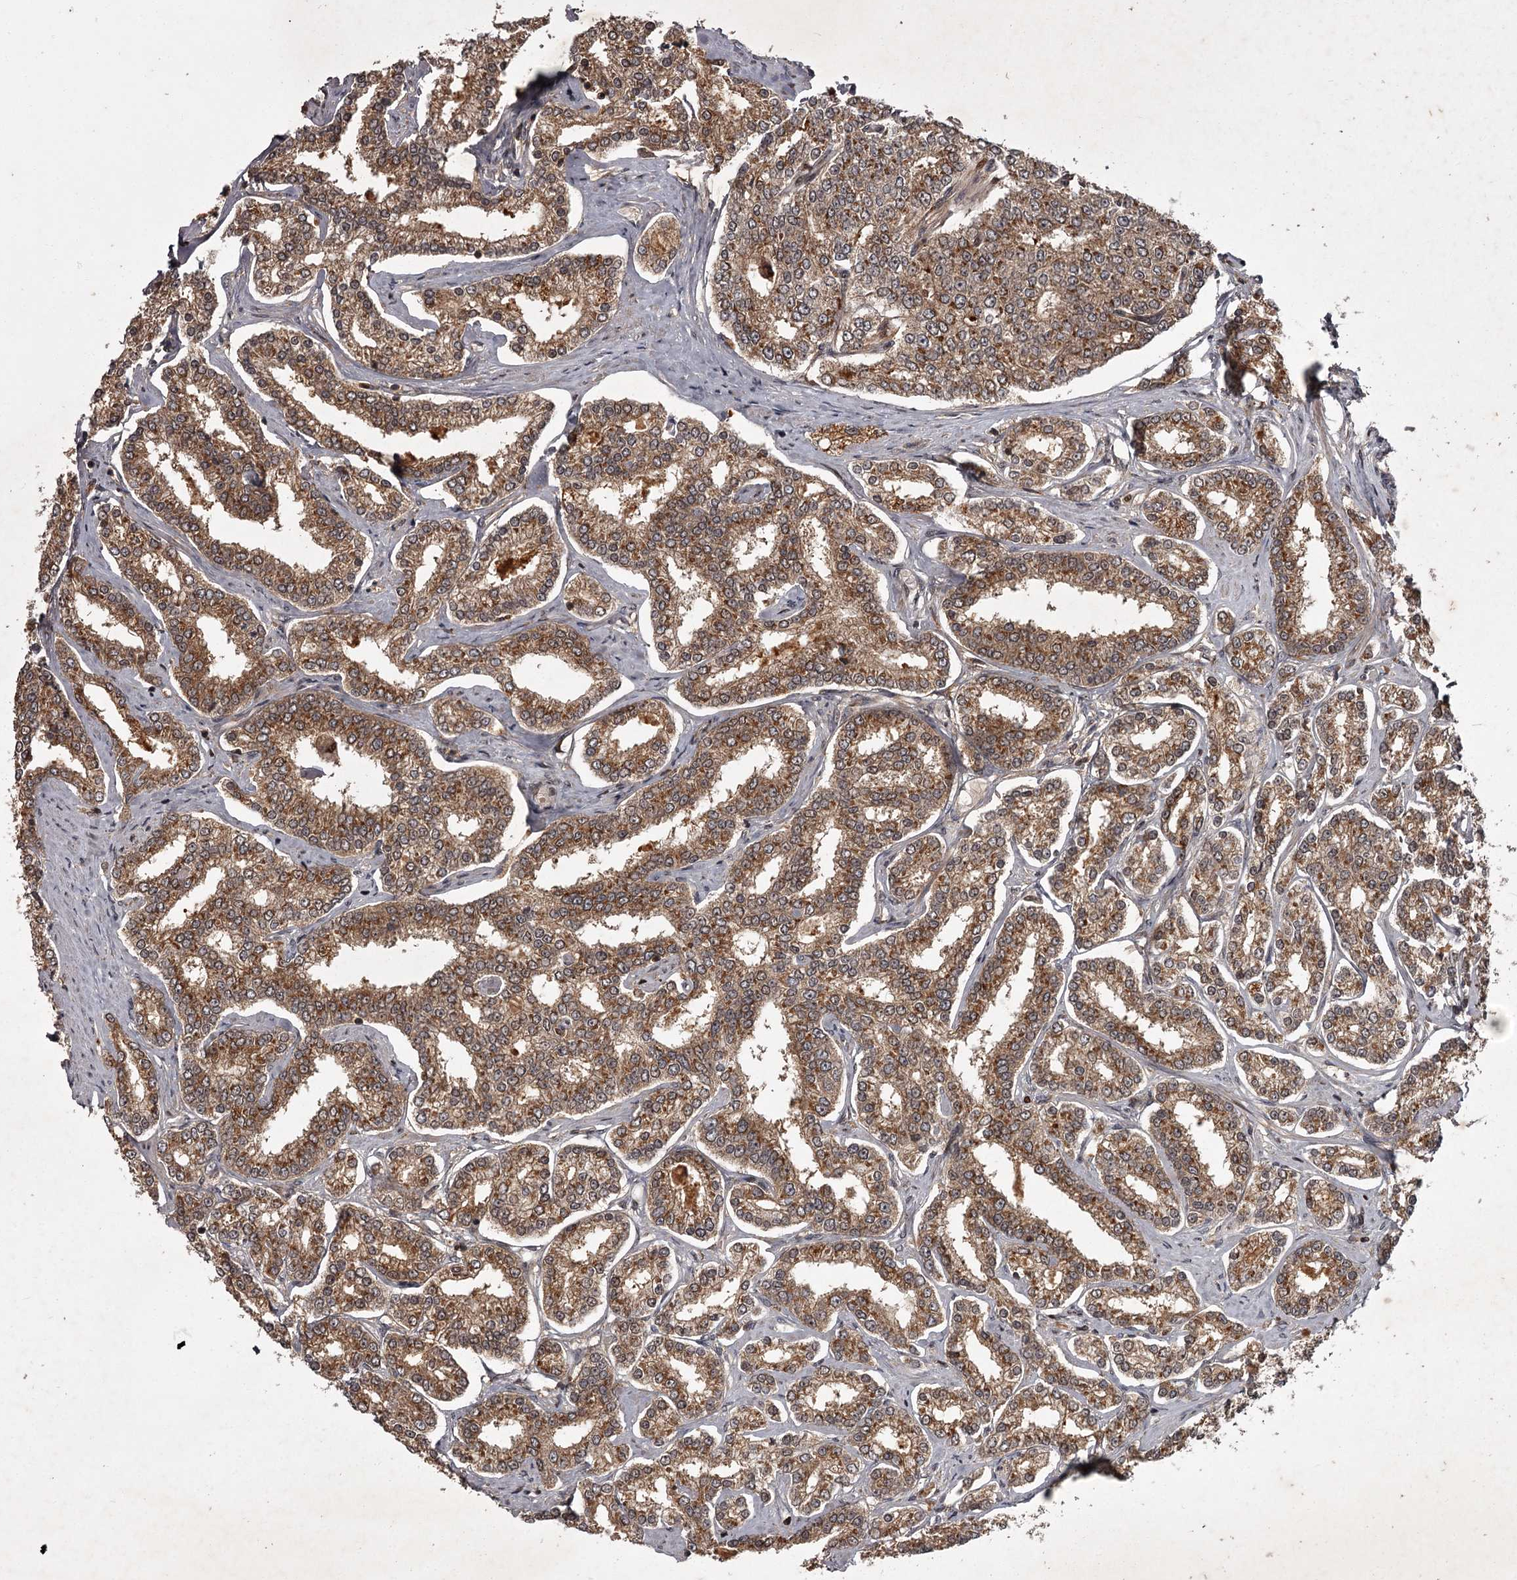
{"staining": {"intensity": "moderate", "quantity": ">75%", "location": "cytoplasmic/membranous"}, "tissue": "prostate cancer", "cell_type": "Tumor cells", "image_type": "cancer", "snomed": [{"axis": "morphology", "description": "Normal tissue, NOS"}, {"axis": "morphology", "description": "Adenocarcinoma, High grade"}, {"axis": "topography", "description": "Prostate"}], "caption": "Prostate cancer stained with a protein marker exhibits moderate staining in tumor cells.", "gene": "TBC1D23", "patient": {"sex": "male", "age": 83}}